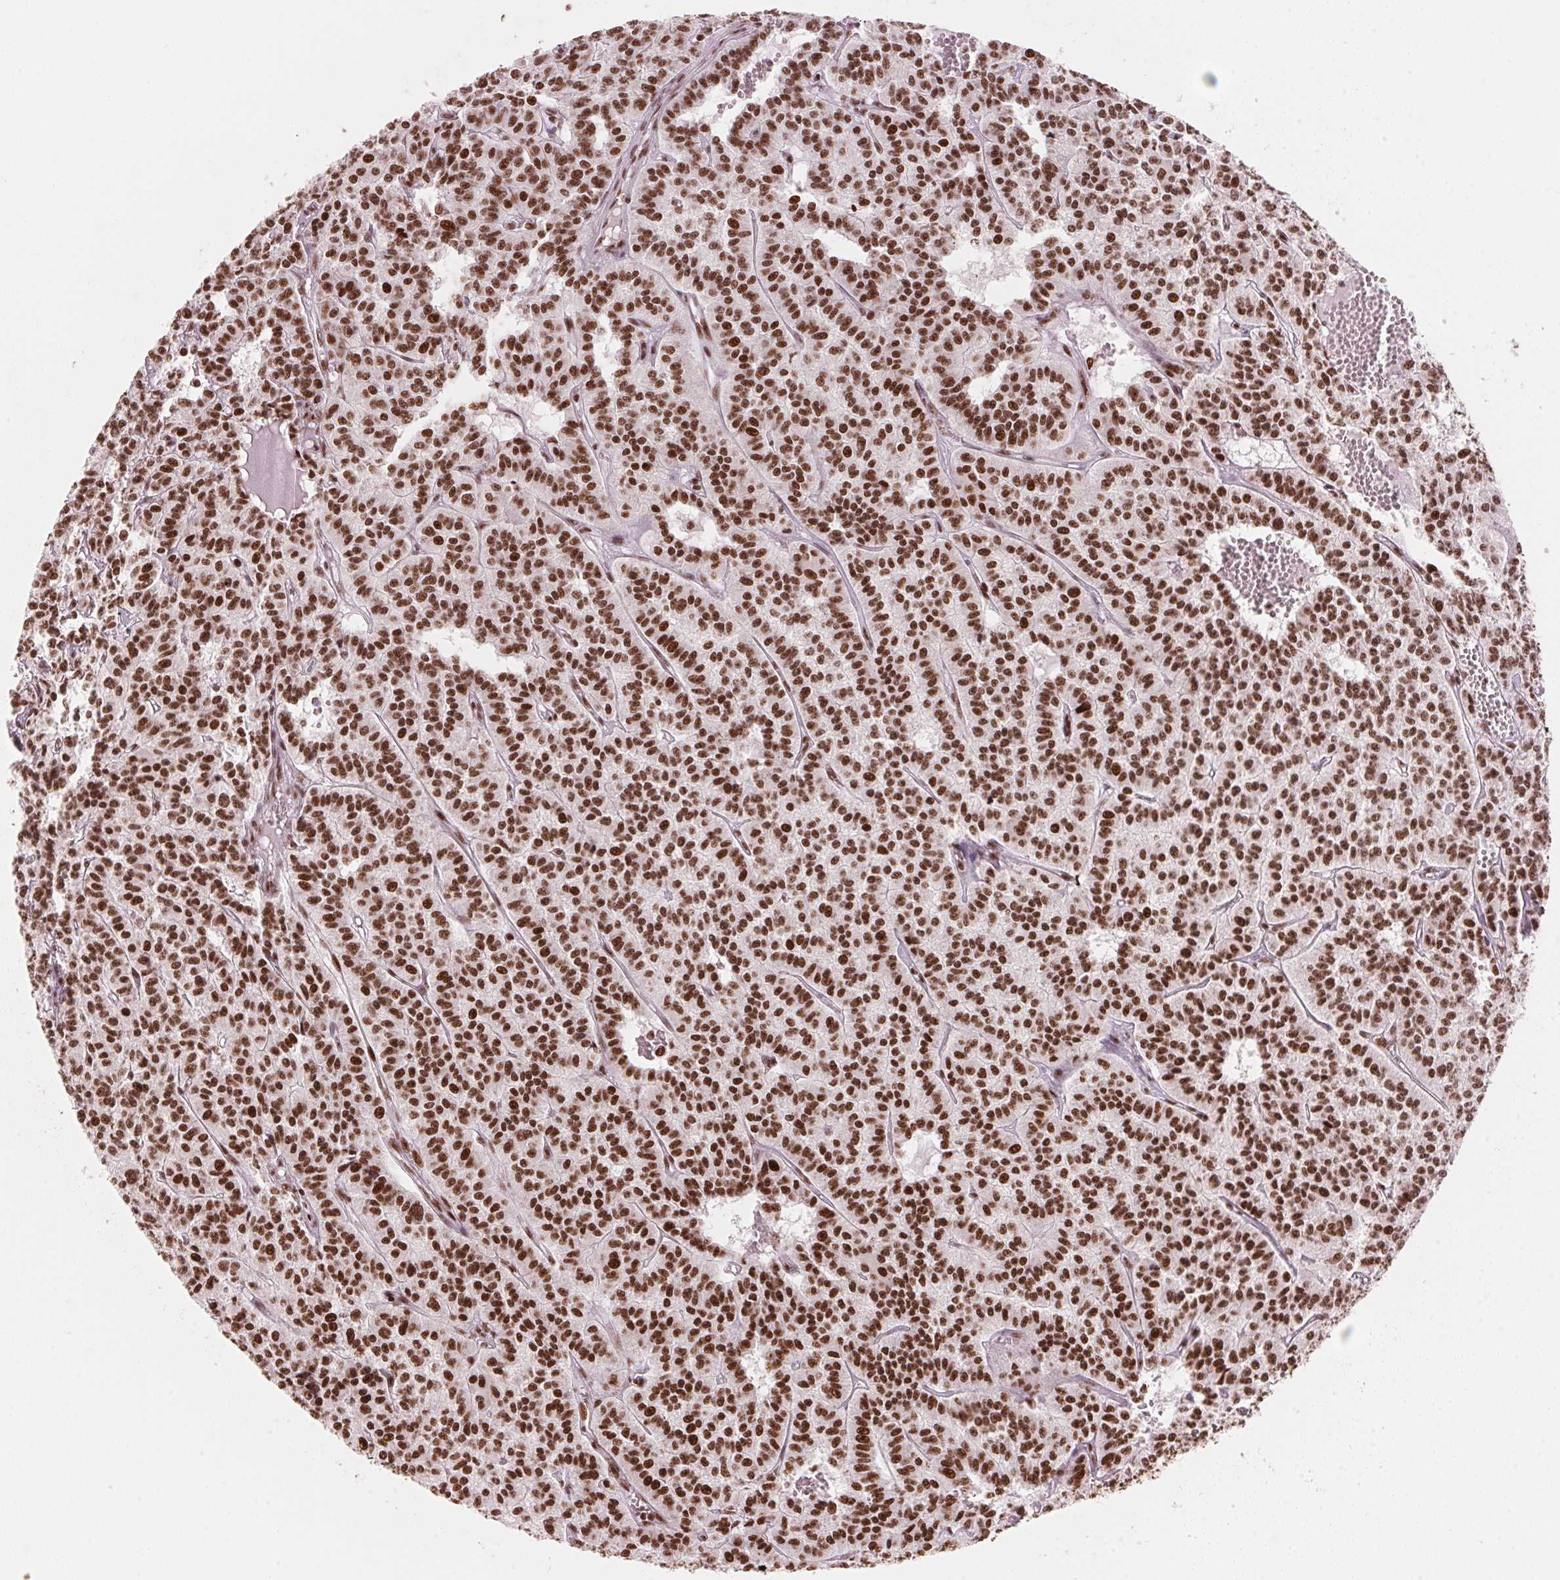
{"staining": {"intensity": "strong", "quantity": ">75%", "location": "nuclear"}, "tissue": "carcinoid", "cell_type": "Tumor cells", "image_type": "cancer", "snomed": [{"axis": "morphology", "description": "Carcinoid, malignant, NOS"}, {"axis": "topography", "description": "Lung"}], "caption": "Carcinoid tissue shows strong nuclear expression in approximately >75% of tumor cells", "gene": "NXF1", "patient": {"sex": "female", "age": 71}}